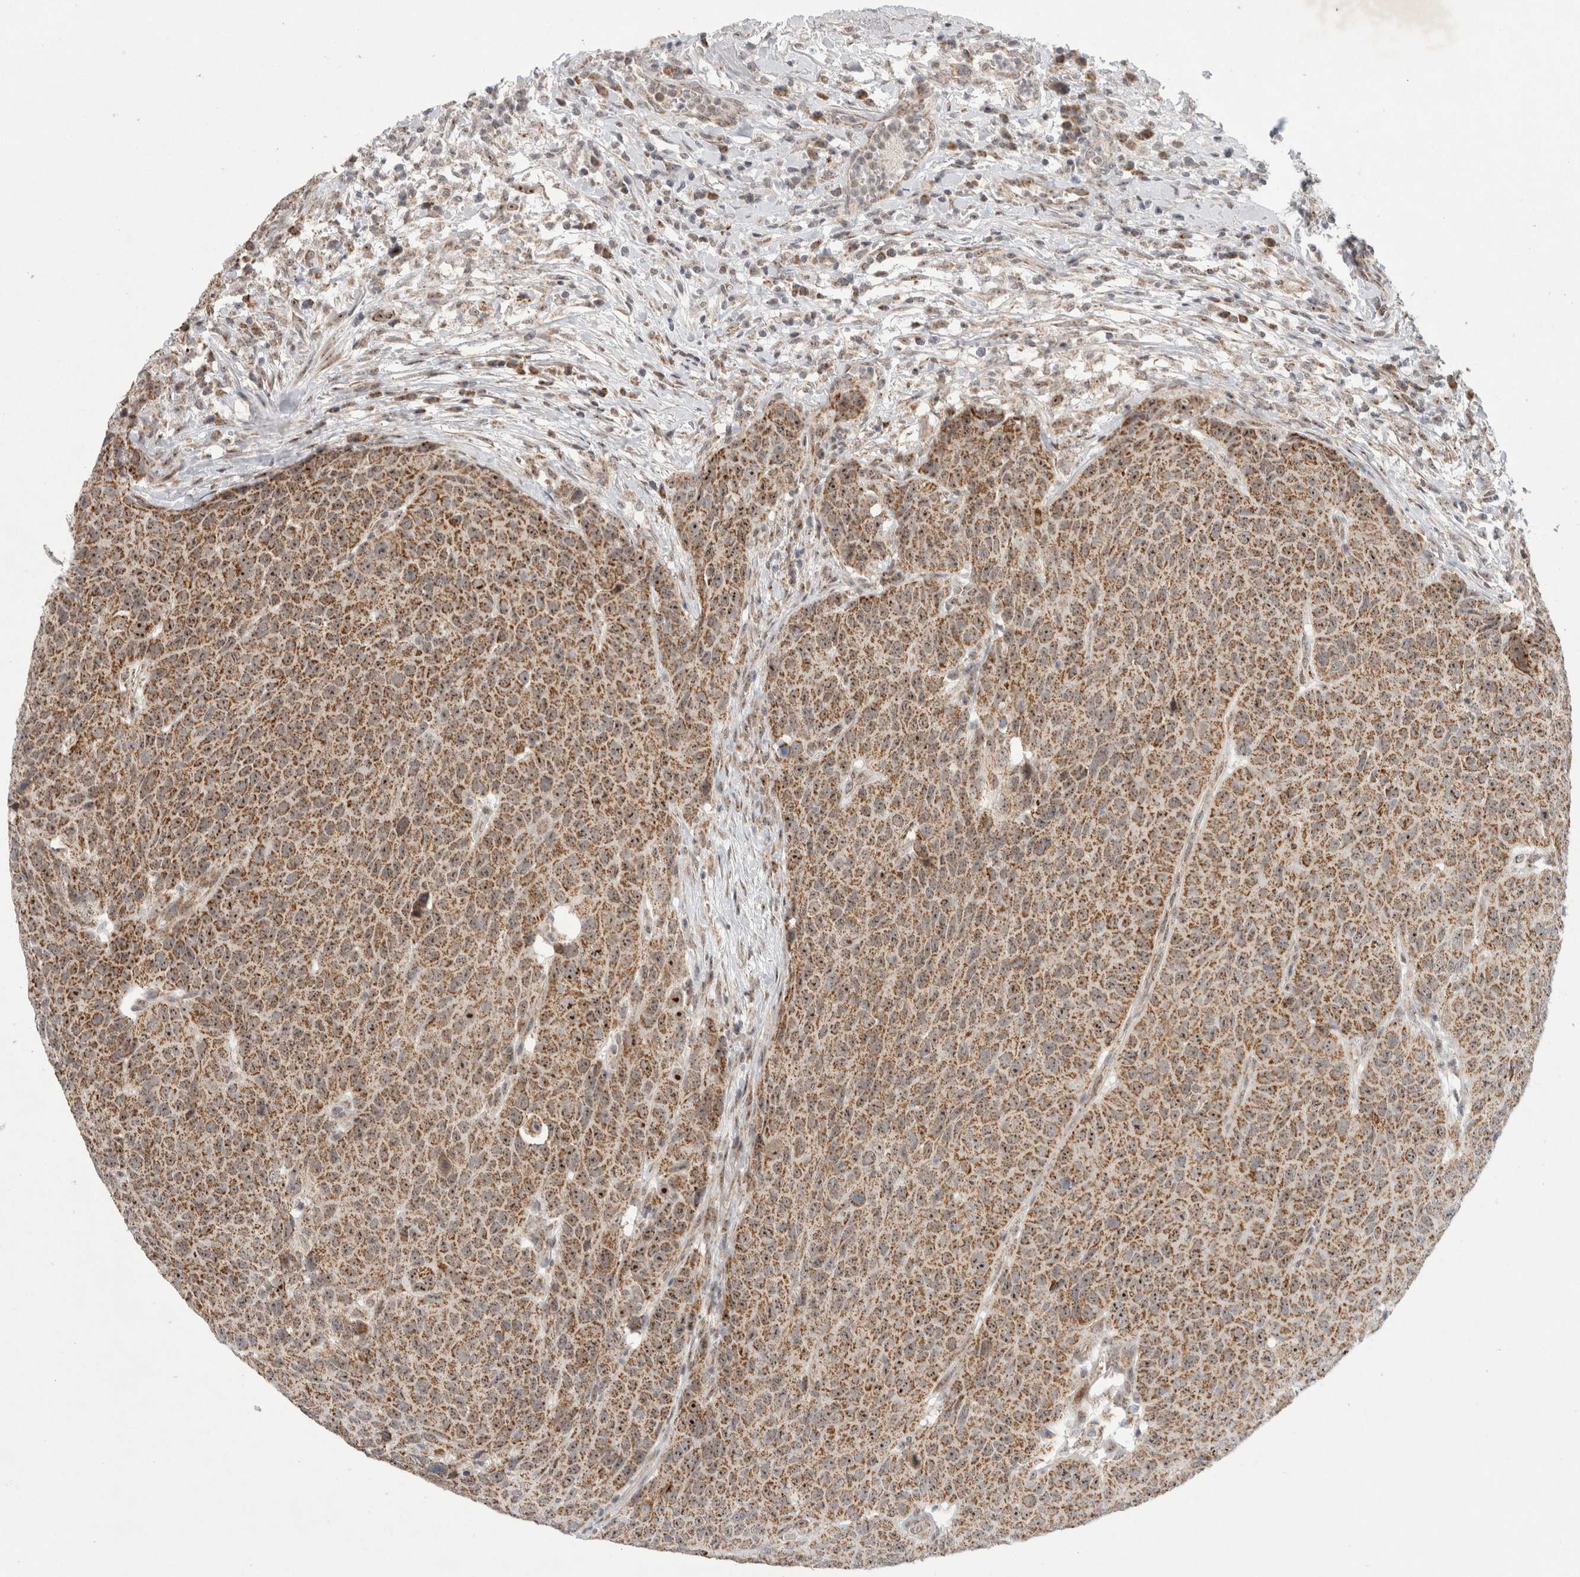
{"staining": {"intensity": "moderate", "quantity": ">75%", "location": "cytoplasmic/membranous,nuclear"}, "tissue": "head and neck cancer", "cell_type": "Tumor cells", "image_type": "cancer", "snomed": [{"axis": "morphology", "description": "Squamous cell carcinoma, NOS"}, {"axis": "topography", "description": "Head-Neck"}], "caption": "IHC histopathology image of neoplastic tissue: human head and neck cancer stained using immunohistochemistry displays medium levels of moderate protein expression localized specifically in the cytoplasmic/membranous and nuclear of tumor cells, appearing as a cytoplasmic/membranous and nuclear brown color.", "gene": "MRPL37", "patient": {"sex": "male", "age": 66}}